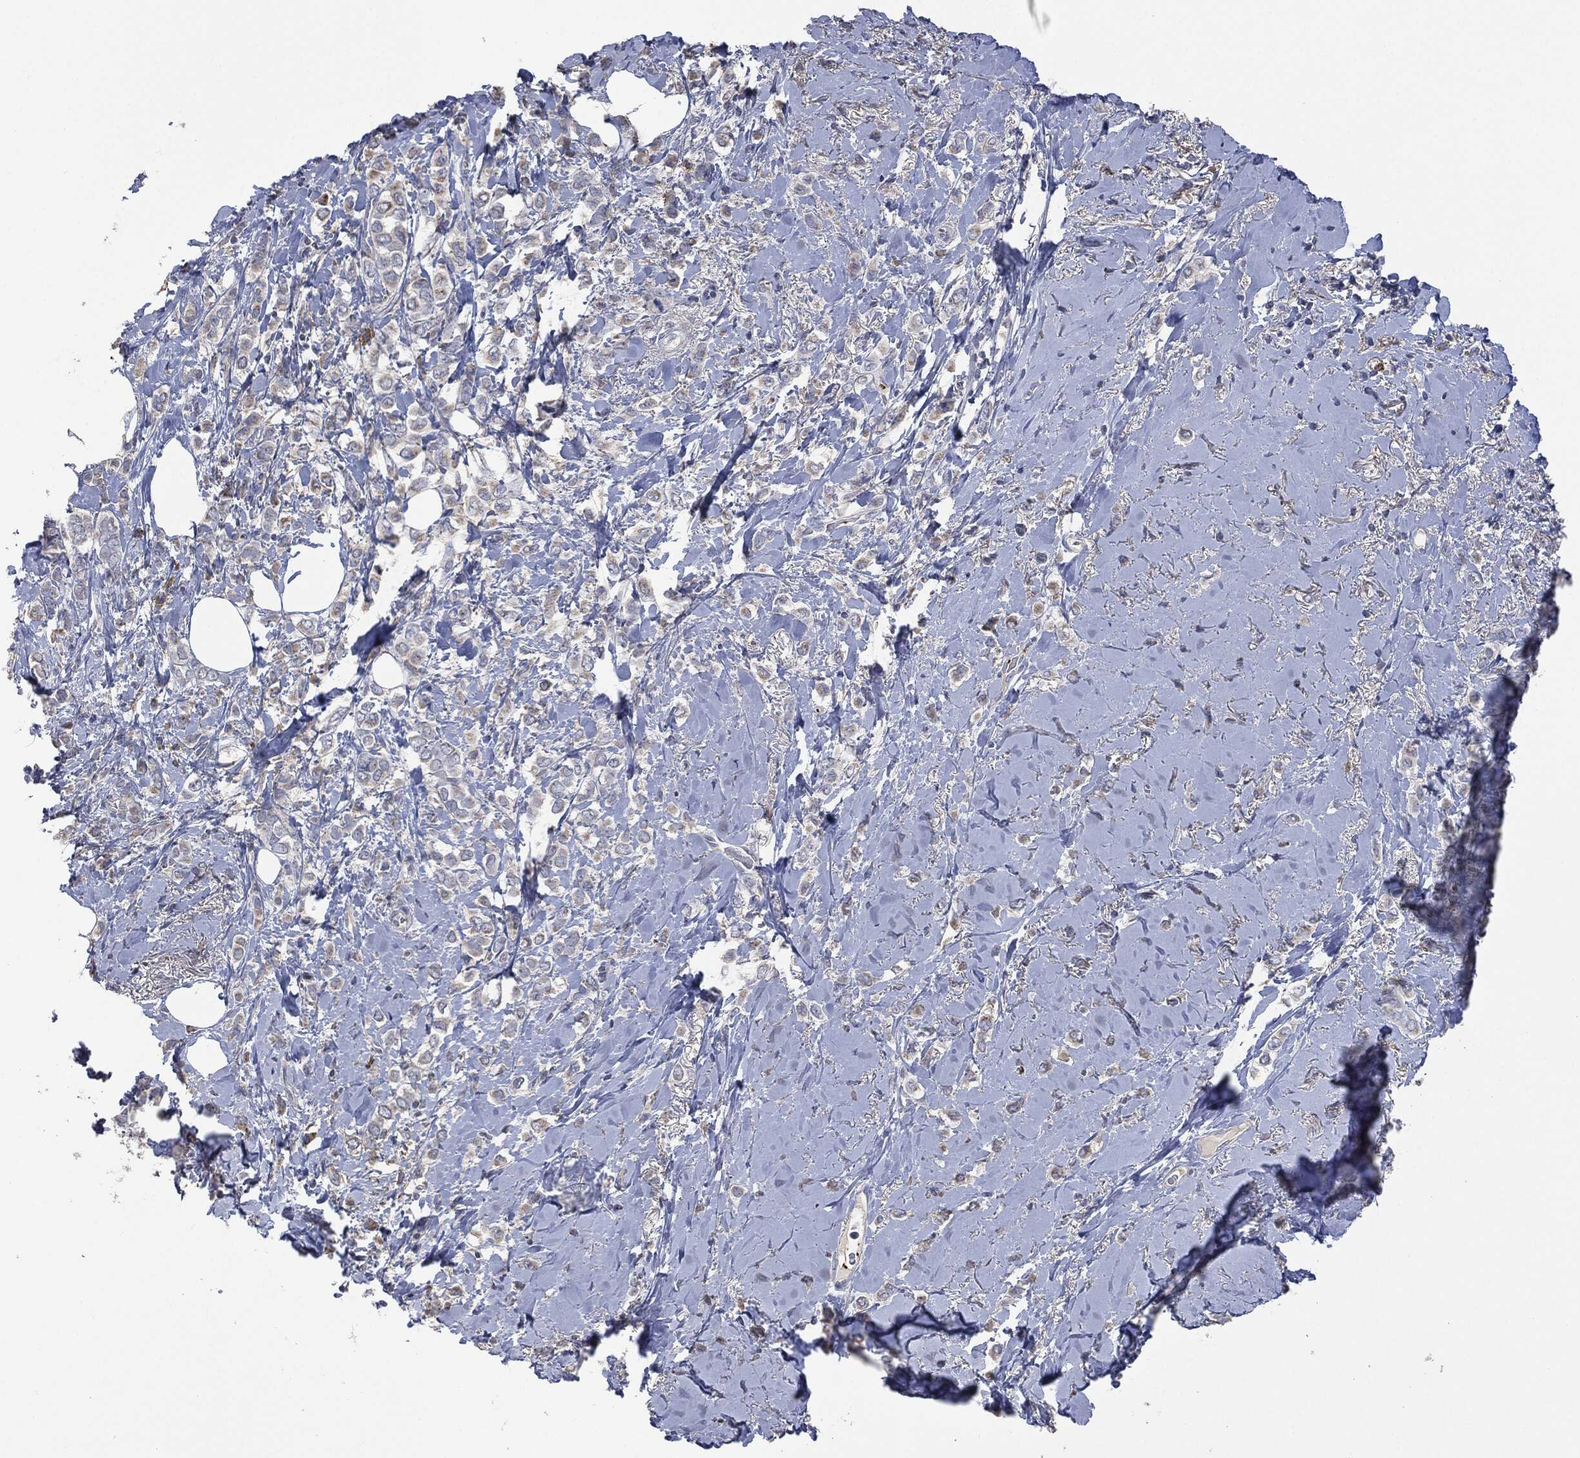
{"staining": {"intensity": "weak", "quantity": "<25%", "location": "cytoplasmic/membranous"}, "tissue": "breast cancer", "cell_type": "Tumor cells", "image_type": "cancer", "snomed": [{"axis": "morphology", "description": "Lobular carcinoma"}, {"axis": "topography", "description": "Breast"}], "caption": "Breast lobular carcinoma was stained to show a protein in brown. There is no significant staining in tumor cells.", "gene": "CD33", "patient": {"sex": "female", "age": 66}}